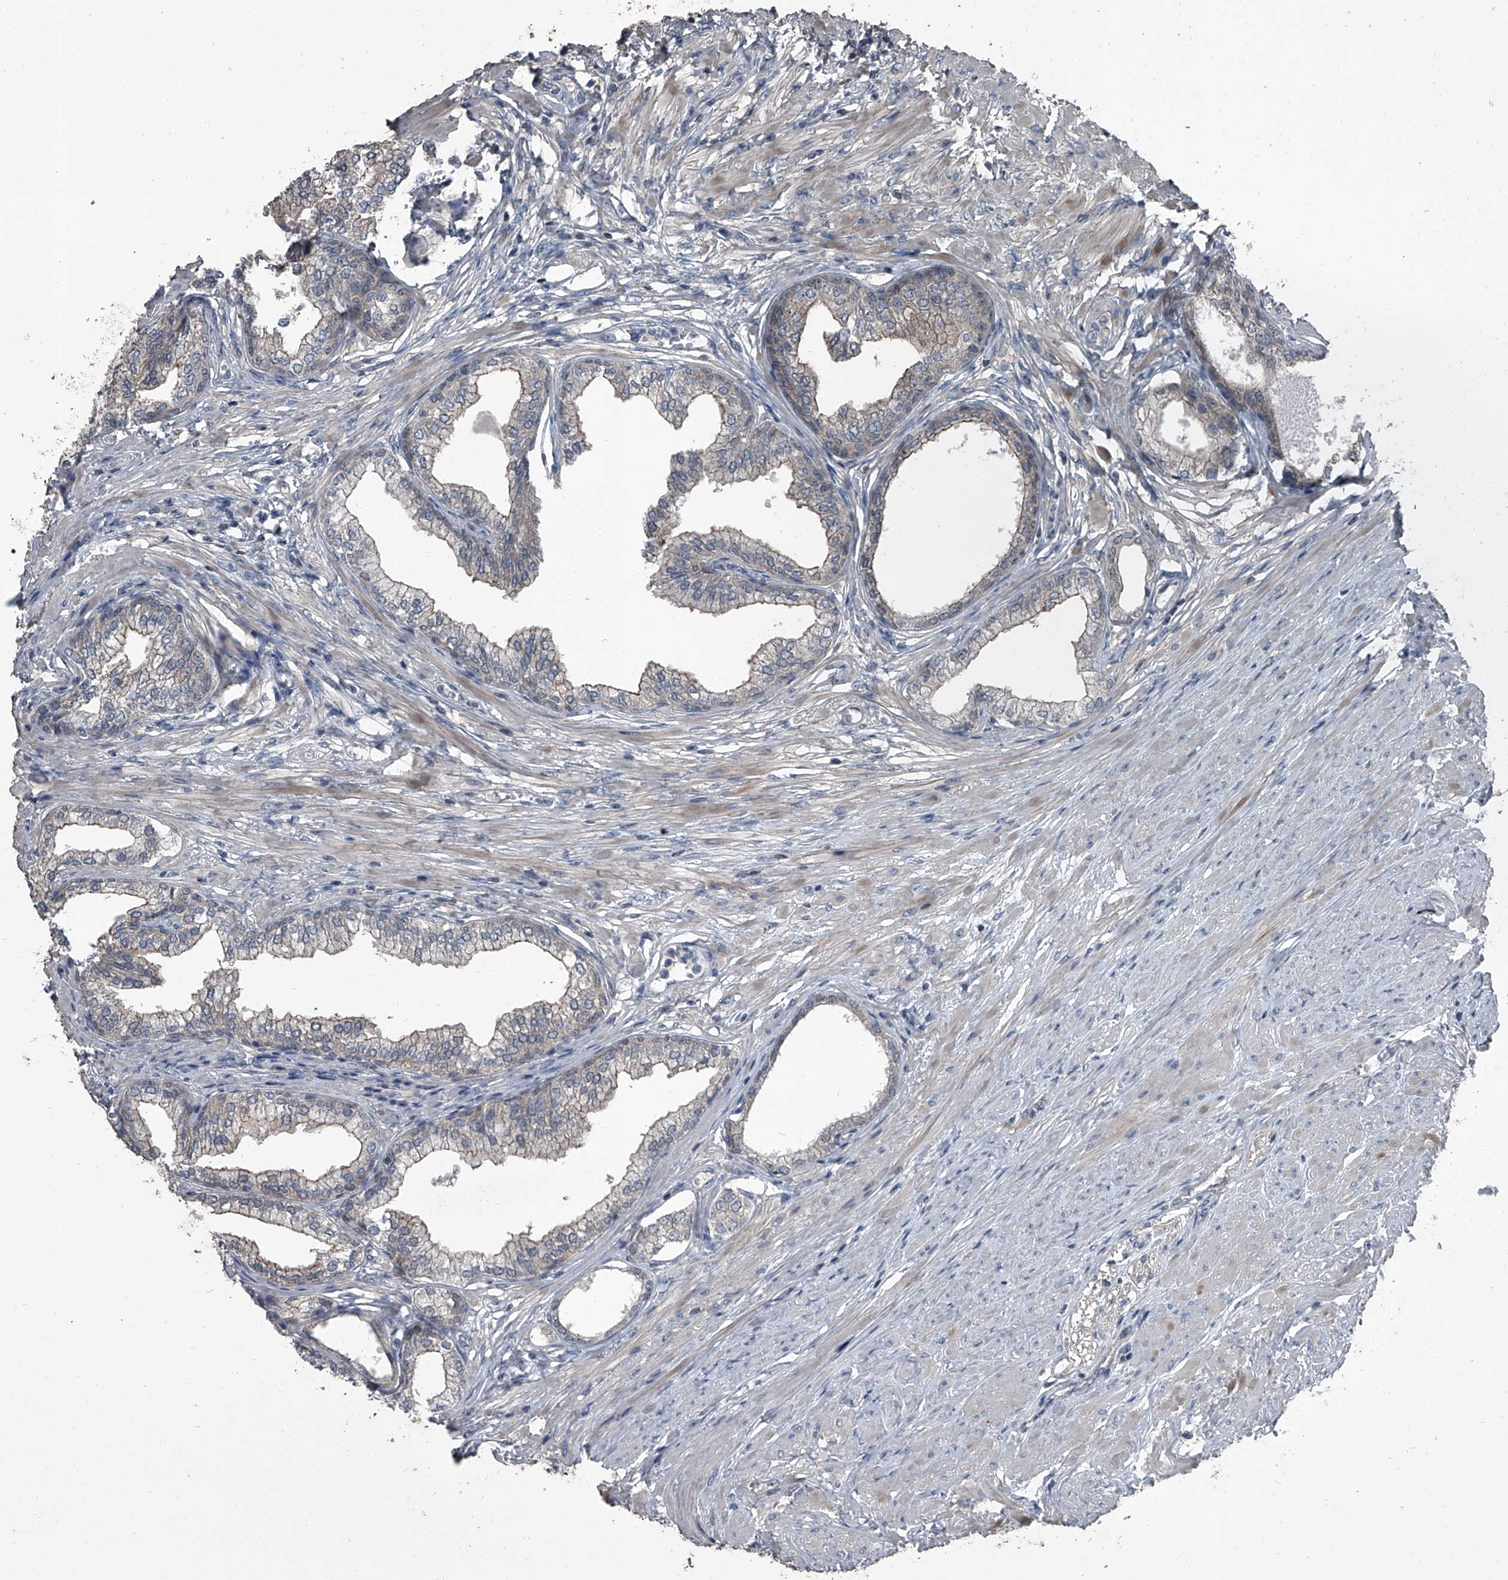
{"staining": {"intensity": "weak", "quantity": "25%-75%", "location": "cytoplasmic/membranous"}, "tissue": "prostate", "cell_type": "Glandular cells", "image_type": "normal", "snomed": [{"axis": "morphology", "description": "Normal tissue, NOS"}, {"axis": "morphology", "description": "Urothelial carcinoma, Low grade"}, {"axis": "topography", "description": "Urinary bladder"}, {"axis": "topography", "description": "Prostate"}], "caption": "Protein expression analysis of benign human prostate reveals weak cytoplasmic/membranous positivity in approximately 25%-75% of glandular cells.", "gene": "OARD1", "patient": {"sex": "male", "age": 60}}